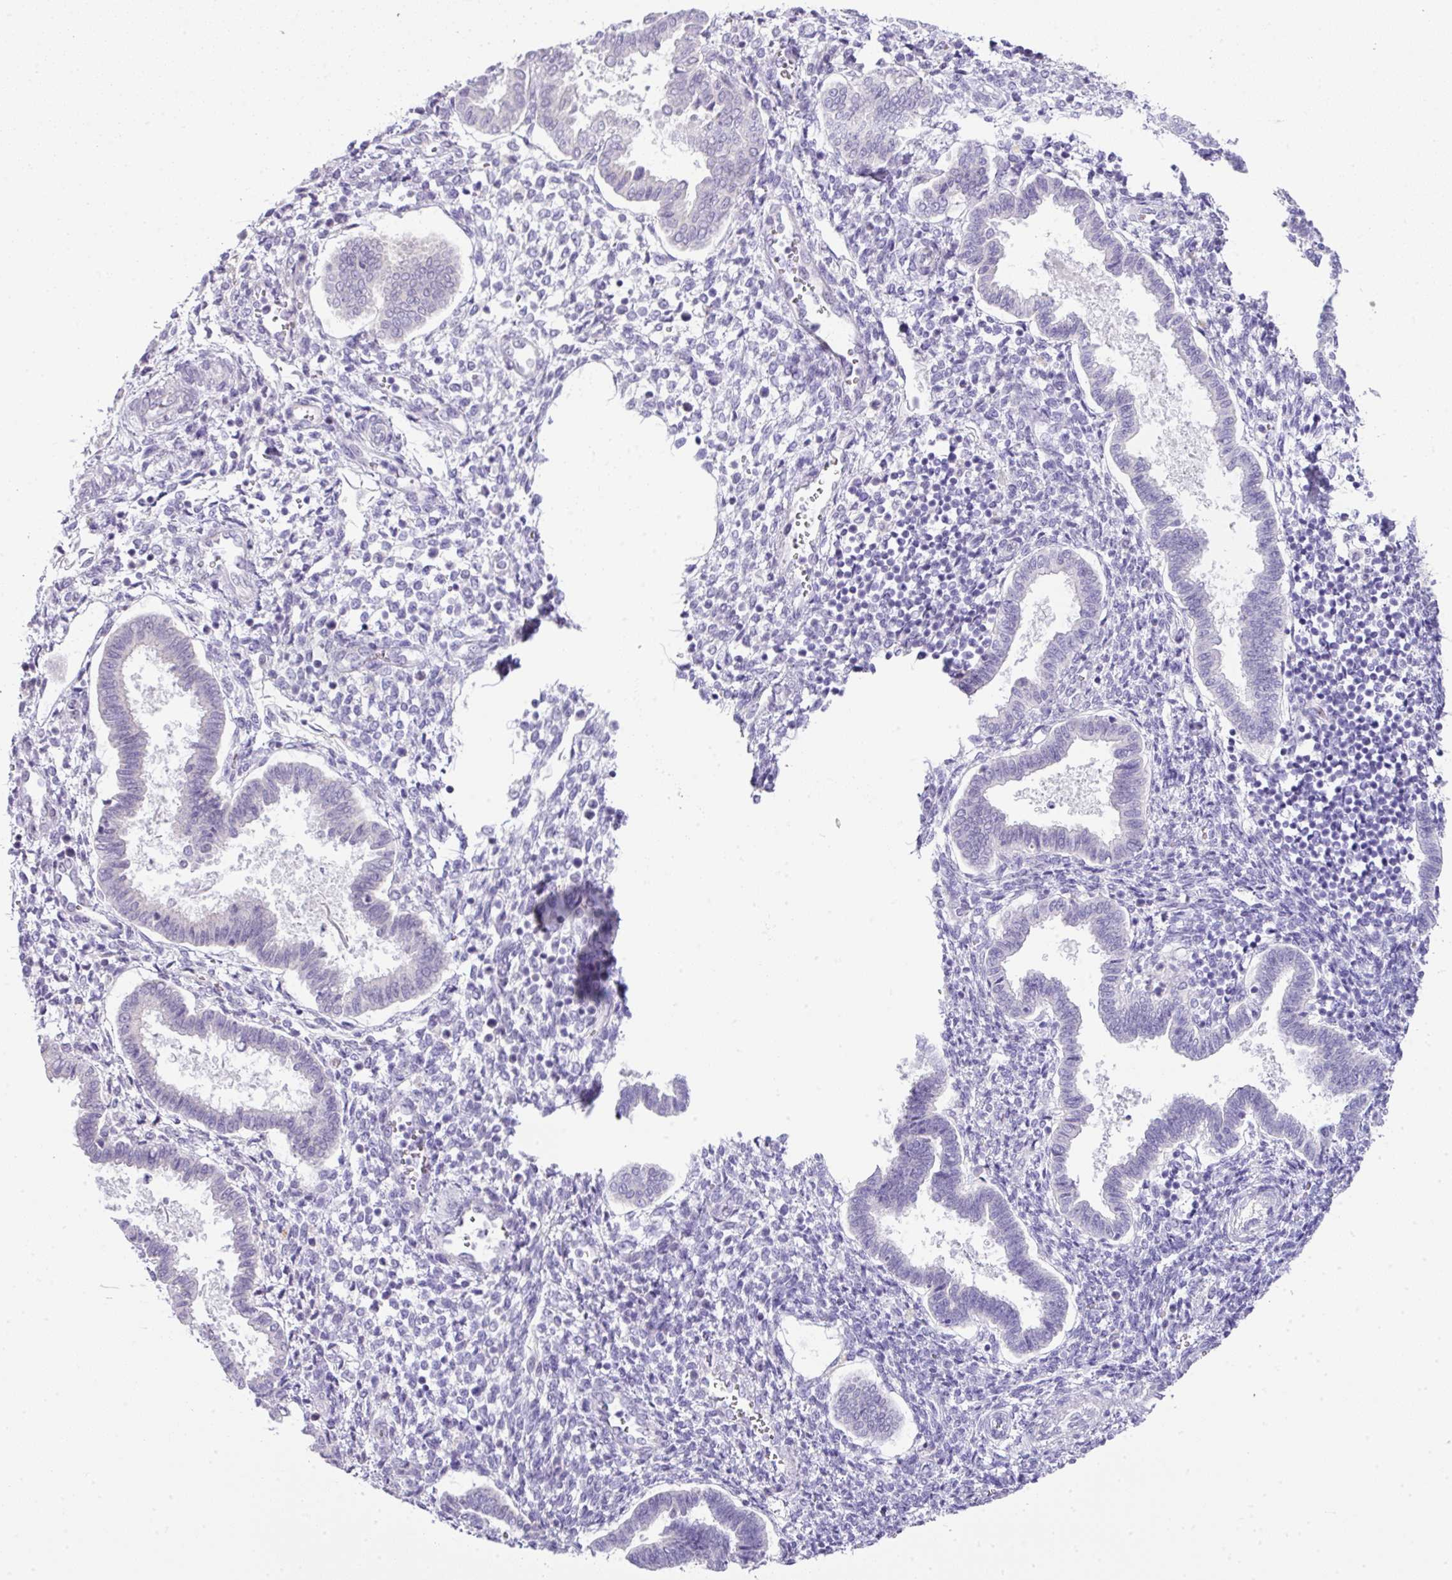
{"staining": {"intensity": "negative", "quantity": "none", "location": "none"}, "tissue": "endometrium", "cell_type": "Cells in endometrial stroma", "image_type": "normal", "snomed": [{"axis": "morphology", "description": "Normal tissue, NOS"}, {"axis": "topography", "description": "Endometrium"}], "caption": "DAB immunohistochemical staining of benign human endometrium reveals no significant positivity in cells in endometrial stroma.", "gene": "GCG", "patient": {"sex": "female", "age": 24}}